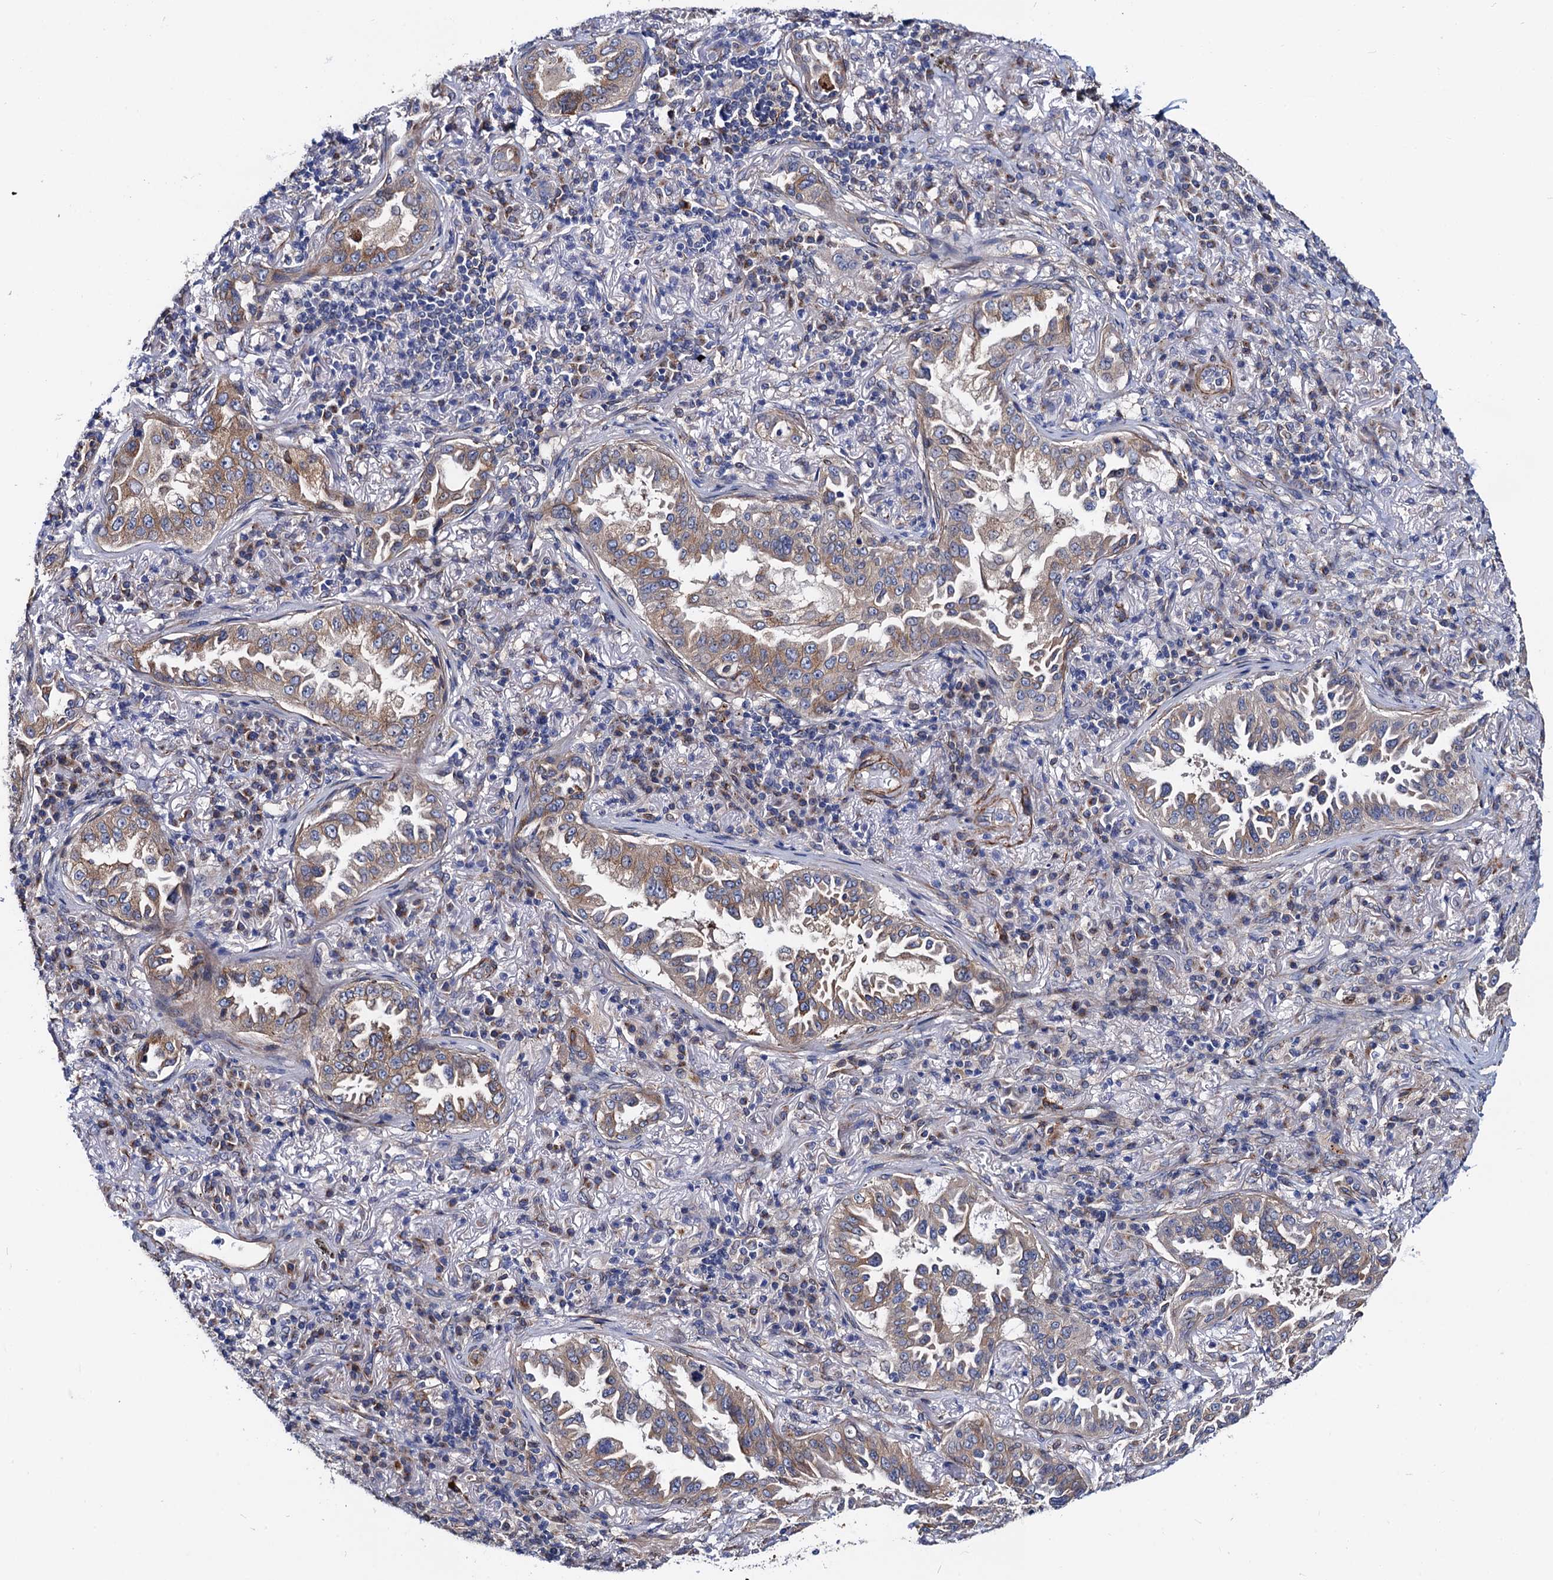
{"staining": {"intensity": "weak", "quantity": "25%-75%", "location": "cytoplasmic/membranous"}, "tissue": "lung cancer", "cell_type": "Tumor cells", "image_type": "cancer", "snomed": [{"axis": "morphology", "description": "Adenocarcinoma, NOS"}, {"axis": "topography", "description": "Lung"}], "caption": "Immunohistochemistry (IHC) of human lung cancer shows low levels of weak cytoplasmic/membranous positivity in about 25%-75% of tumor cells.", "gene": "ZDHHC18", "patient": {"sex": "female", "age": 69}}